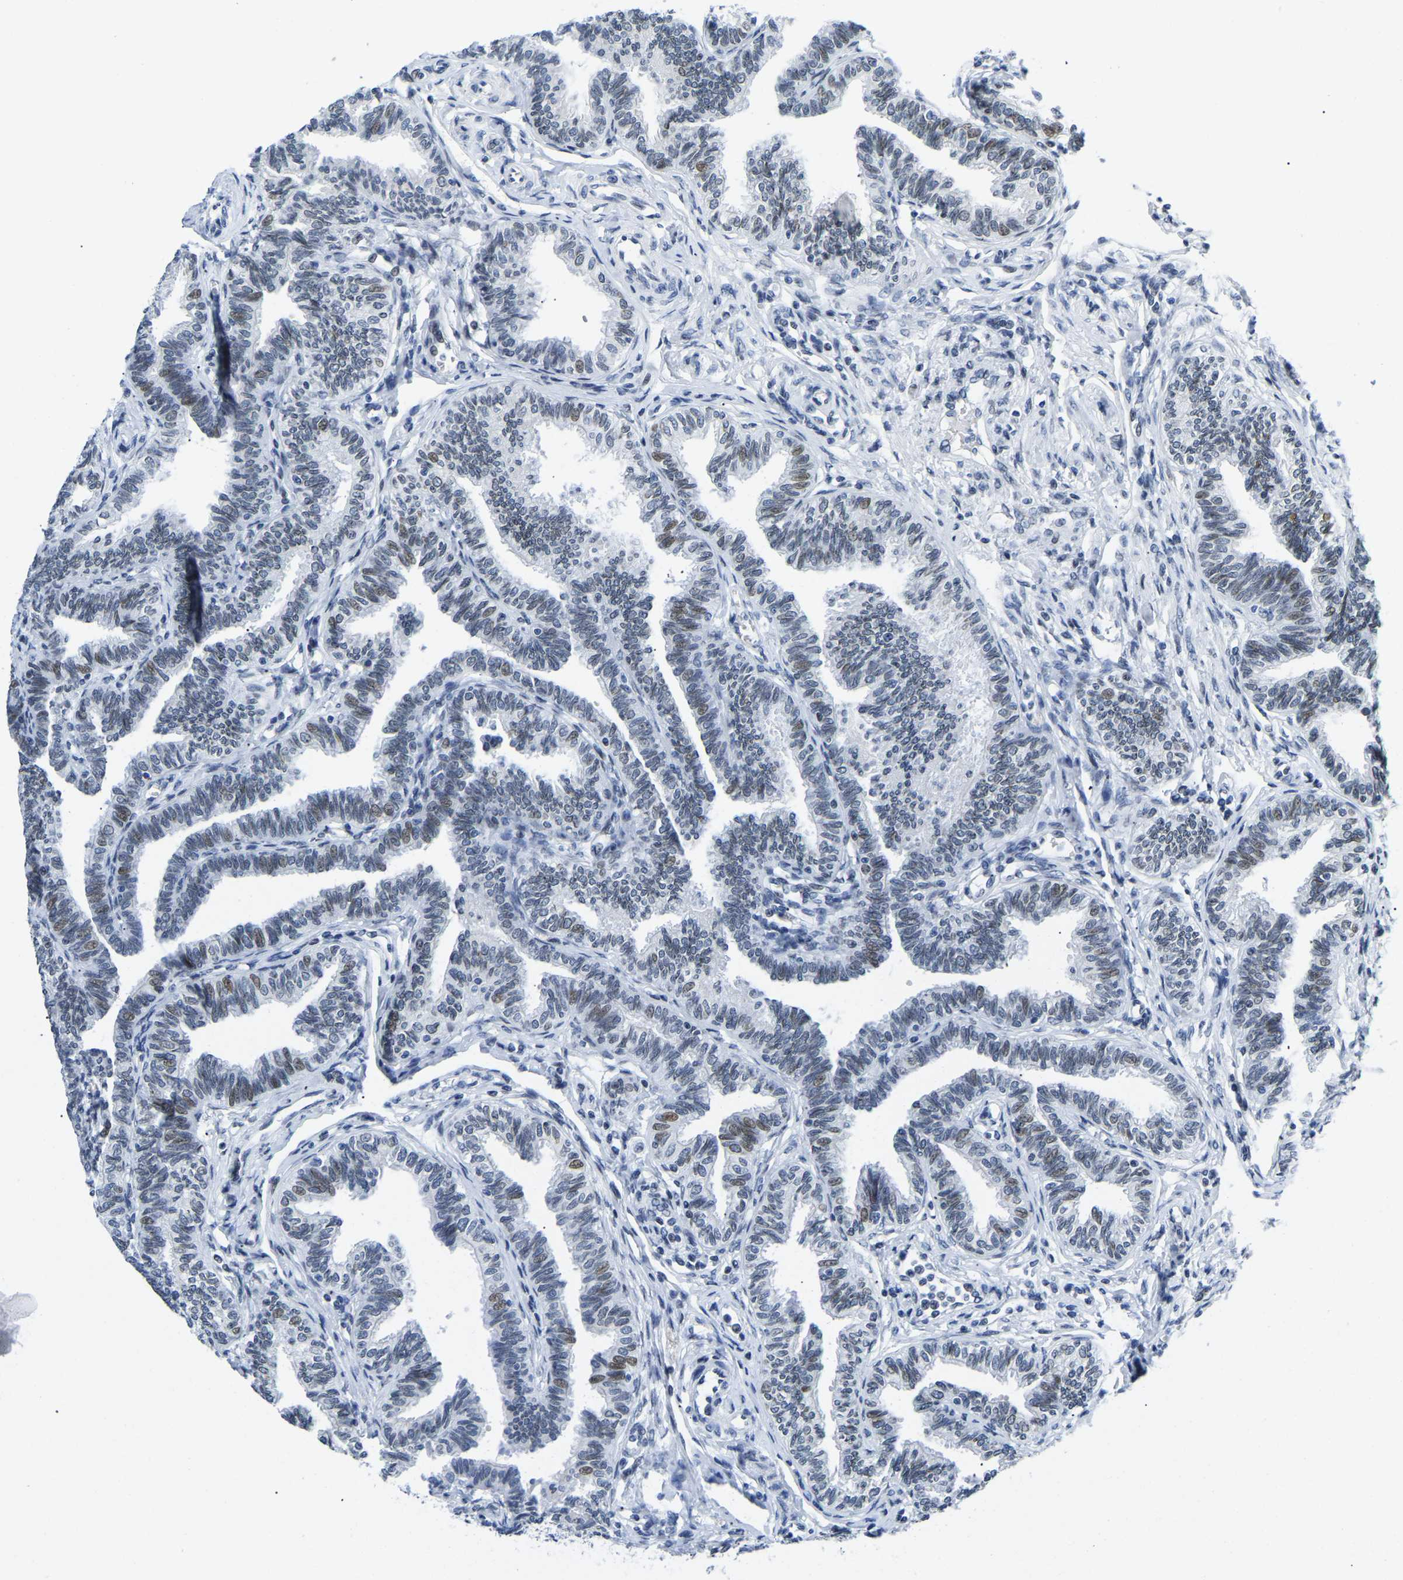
{"staining": {"intensity": "weak", "quantity": "25%-75%", "location": "nuclear"}, "tissue": "fallopian tube", "cell_type": "Glandular cells", "image_type": "normal", "snomed": [{"axis": "morphology", "description": "Normal tissue, NOS"}, {"axis": "topography", "description": "Fallopian tube"}, {"axis": "topography", "description": "Ovary"}], "caption": "Immunohistochemical staining of unremarkable human fallopian tube displays weak nuclear protein staining in about 25%-75% of glandular cells. The staining is performed using DAB brown chromogen to label protein expression. The nuclei are counter-stained blue using hematoxylin.", "gene": "UPK3A", "patient": {"sex": "female", "age": 23}}